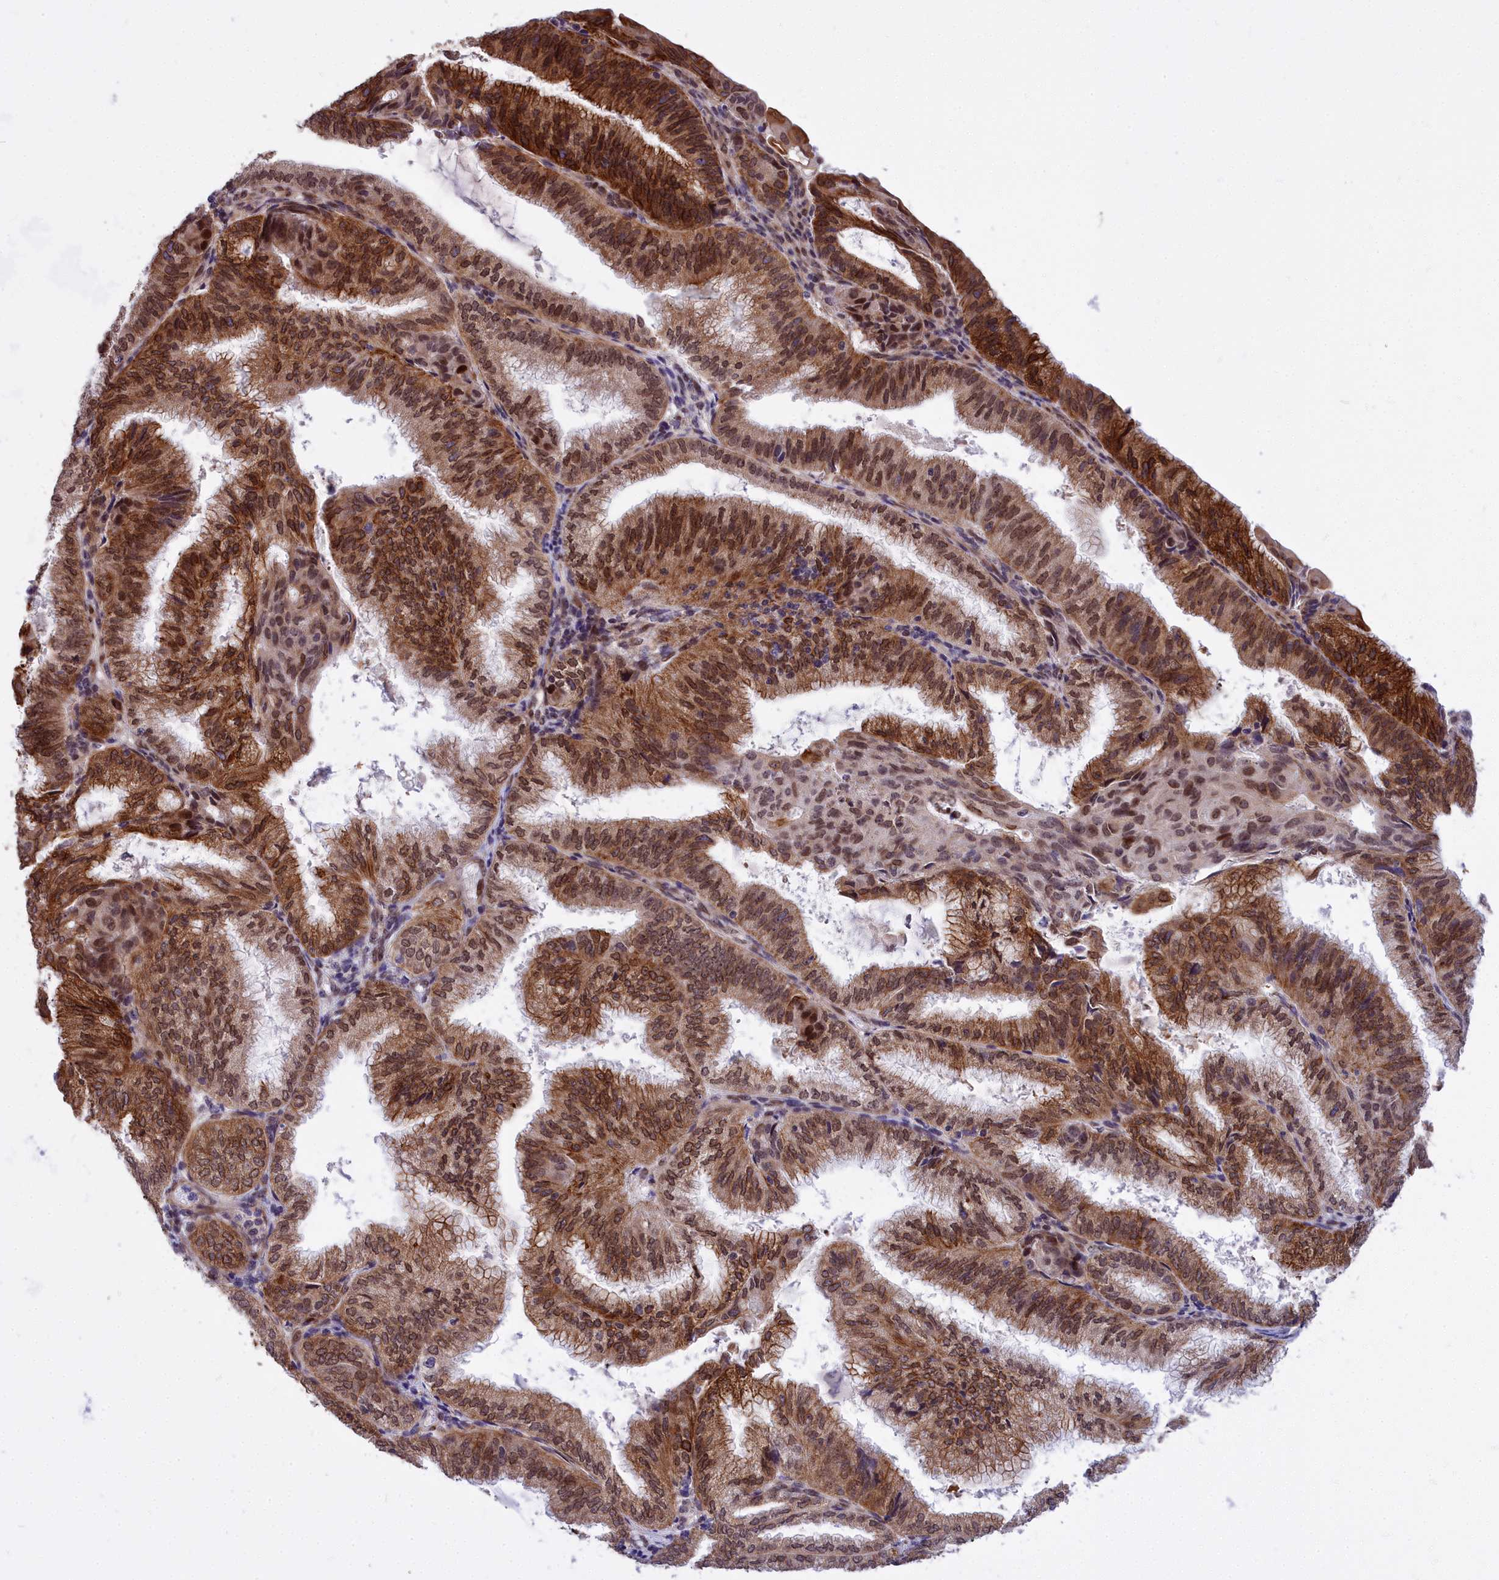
{"staining": {"intensity": "strong", "quantity": ">75%", "location": "cytoplasmic/membranous,nuclear"}, "tissue": "endometrial cancer", "cell_type": "Tumor cells", "image_type": "cancer", "snomed": [{"axis": "morphology", "description": "Adenocarcinoma, NOS"}, {"axis": "topography", "description": "Endometrium"}], "caption": "Strong cytoplasmic/membranous and nuclear staining for a protein is identified in about >75% of tumor cells of endometrial adenocarcinoma using immunohistochemistry (IHC).", "gene": "ABCB8", "patient": {"sex": "female", "age": 49}}